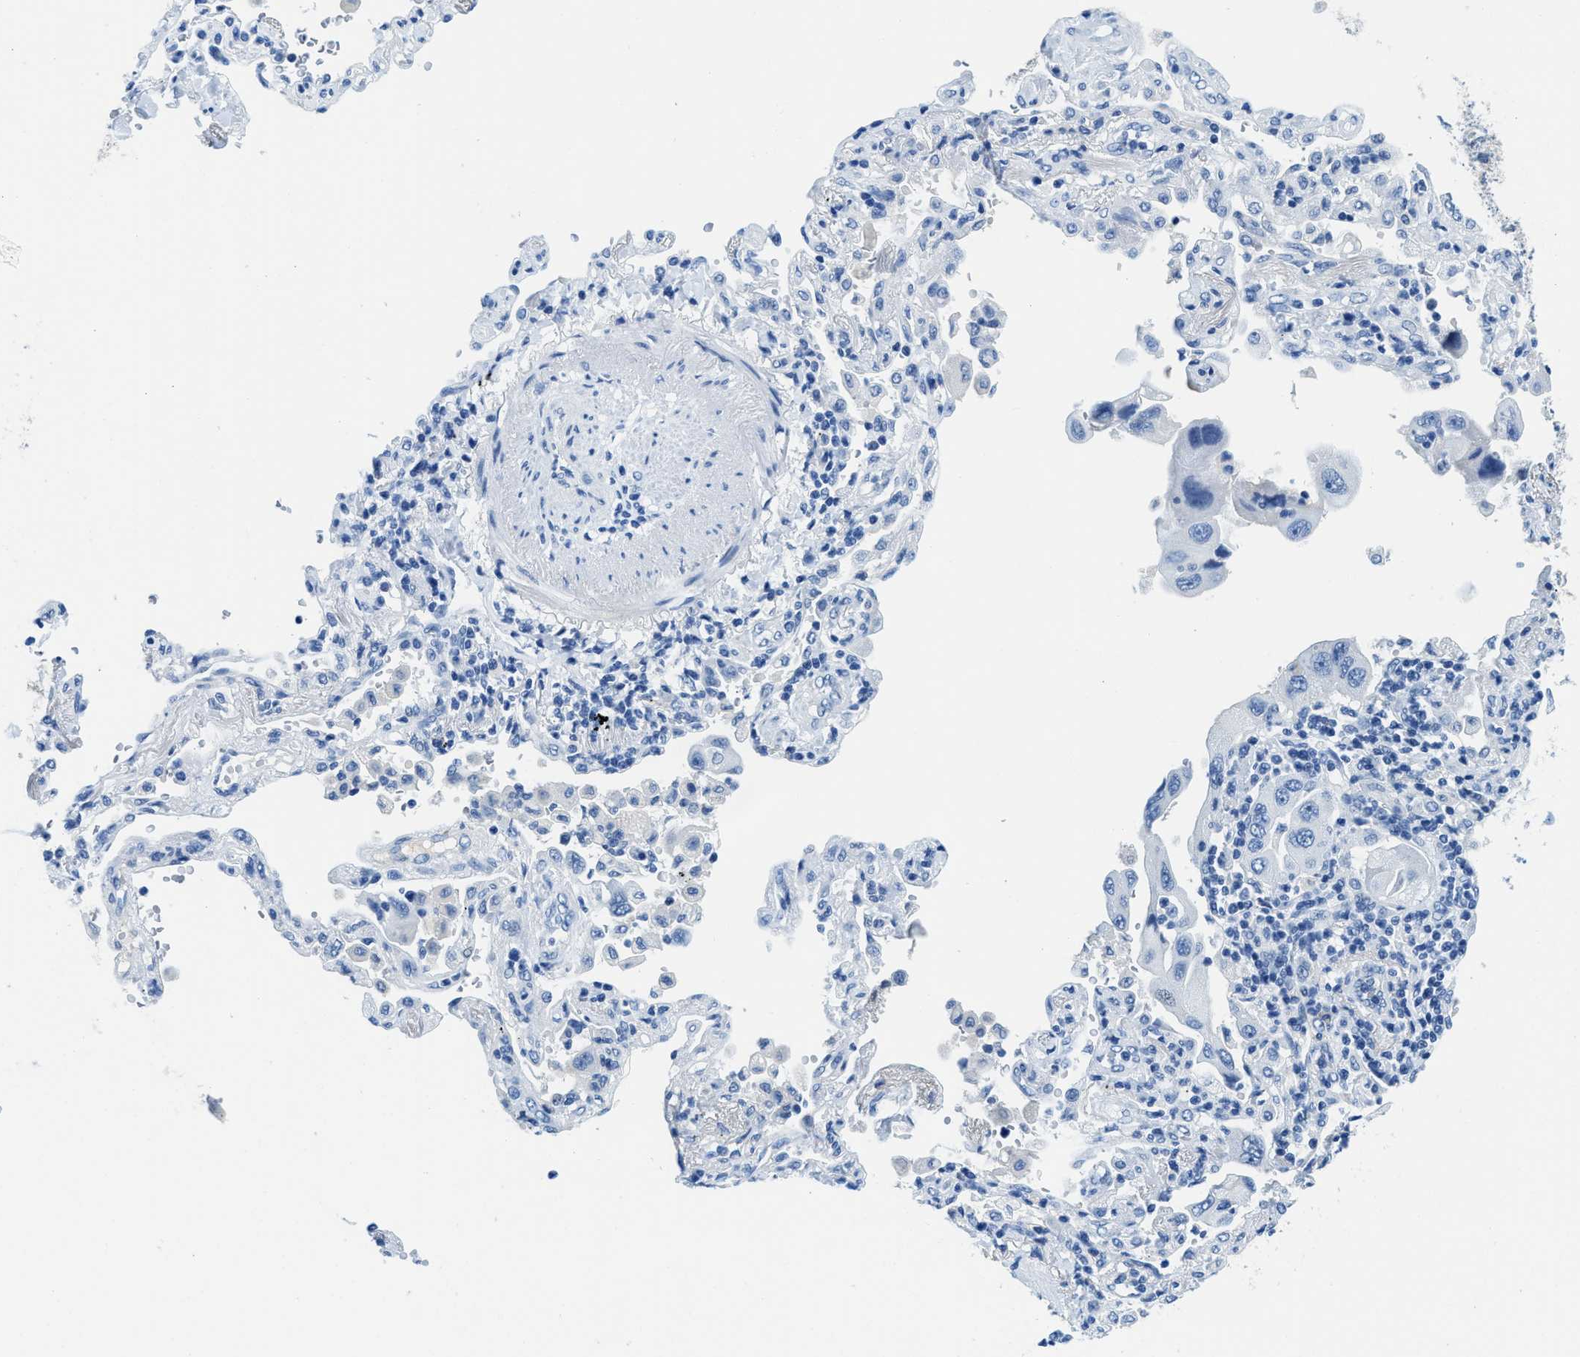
{"staining": {"intensity": "negative", "quantity": "none", "location": "none"}, "tissue": "lung cancer", "cell_type": "Tumor cells", "image_type": "cancer", "snomed": [{"axis": "morphology", "description": "Adenocarcinoma, NOS"}, {"axis": "topography", "description": "Lung"}], "caption": "Immunohistochemical staining of lung cancer (adenocarcinoma) exhibits no significant staining in tumor cells.", "gene": "MBL2", "patient": {"sex": "female", "age": 65}}